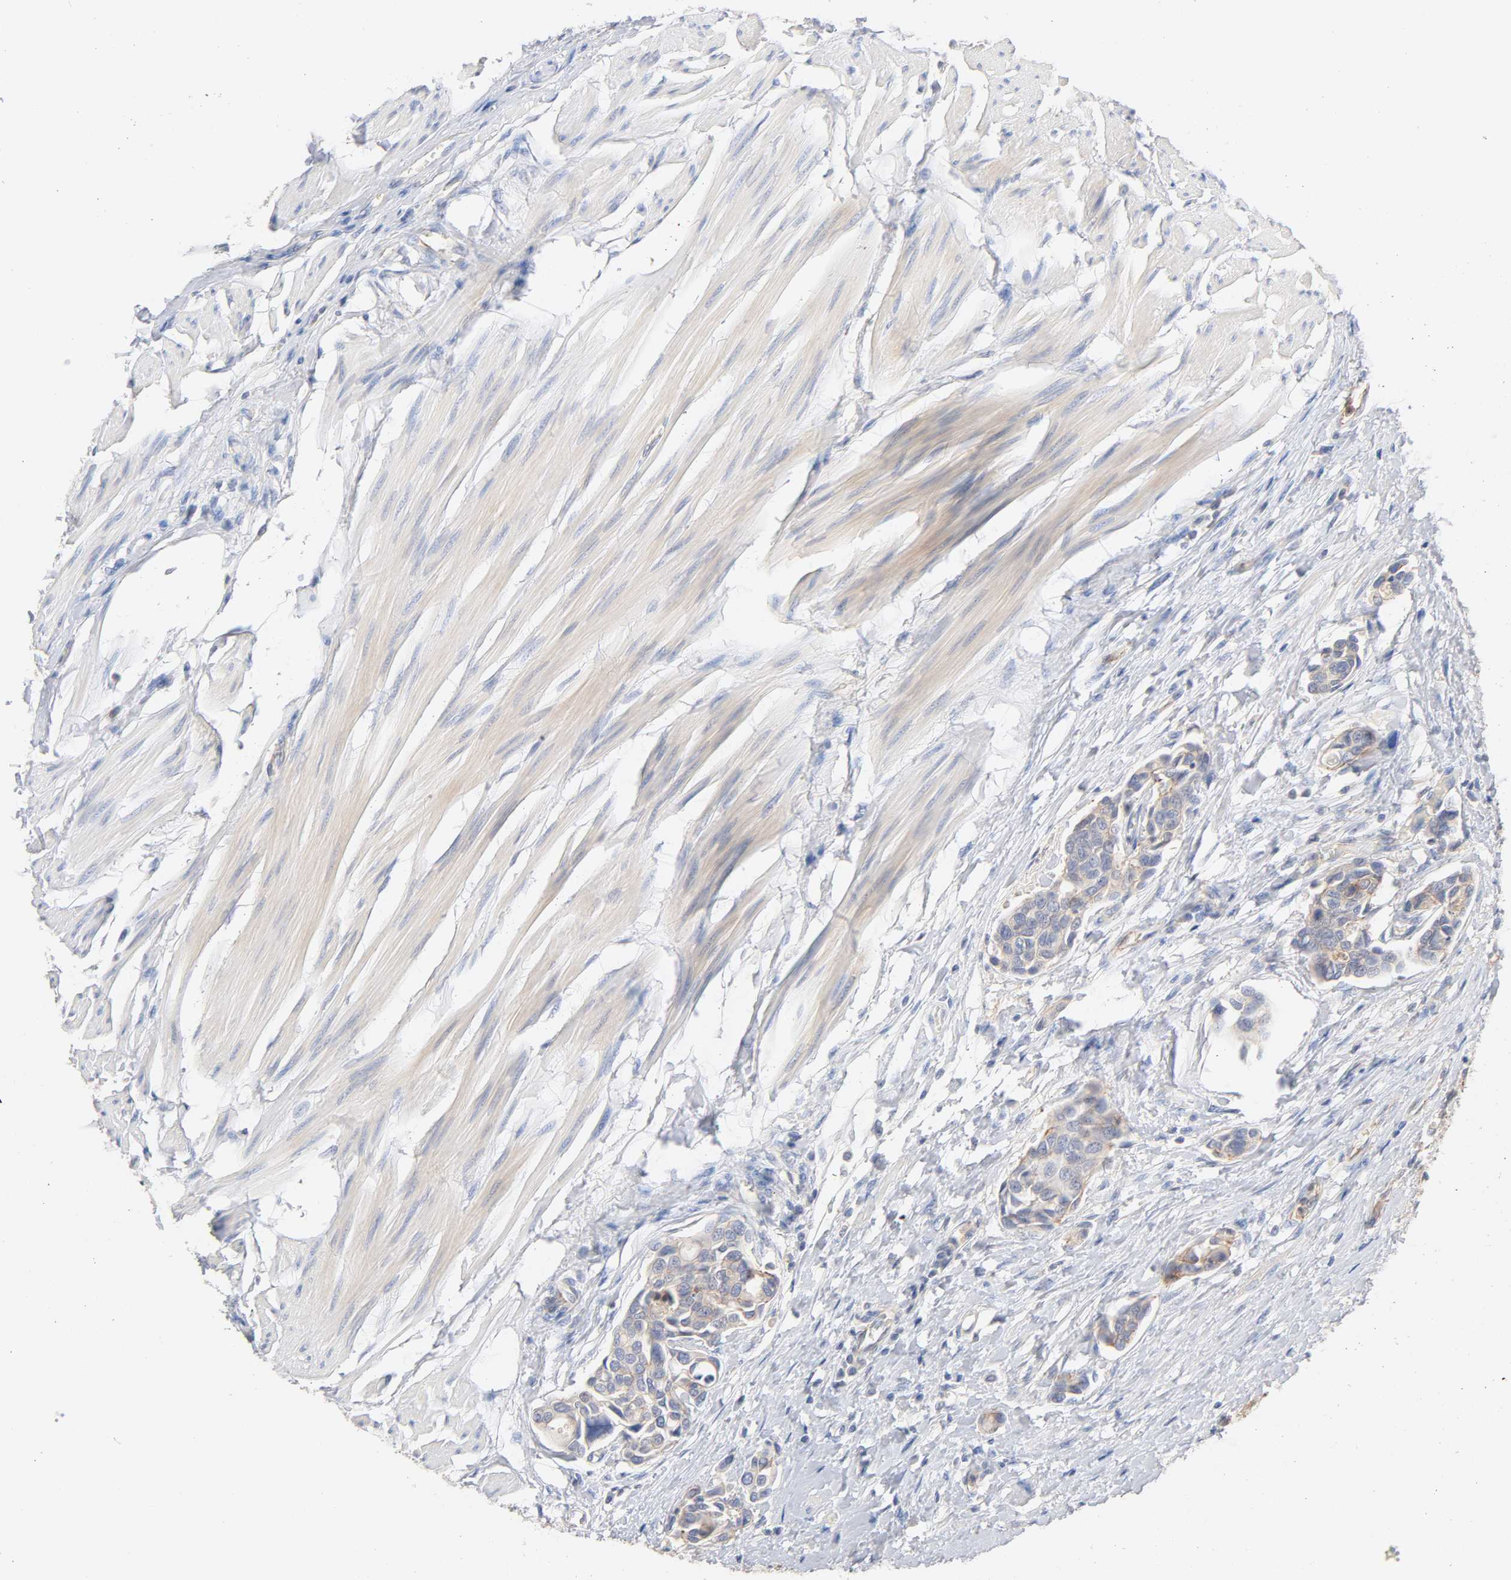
{"staining": {"intensity": "moderate", "quantity": ">75%", "location": "cytoplasmic/membranous"}, "tissue": "urothelial cancer", "cell_type": "Tumor cells", "image_type": "cancer", "snomed": [{"axis": "morphology", "description": "Urothelial carcinoma, High grade"}, {"axis": "topography", "description": "Urinary bladder"}], "caption": "Tumor cells exhibit medium levels of moderate cytoplasmic/membranous expression in about >75% of cells in human high-grade urothelial carcinoma.", "gene": "STRN3", "patient": {"sex": "male", "age": 78}}